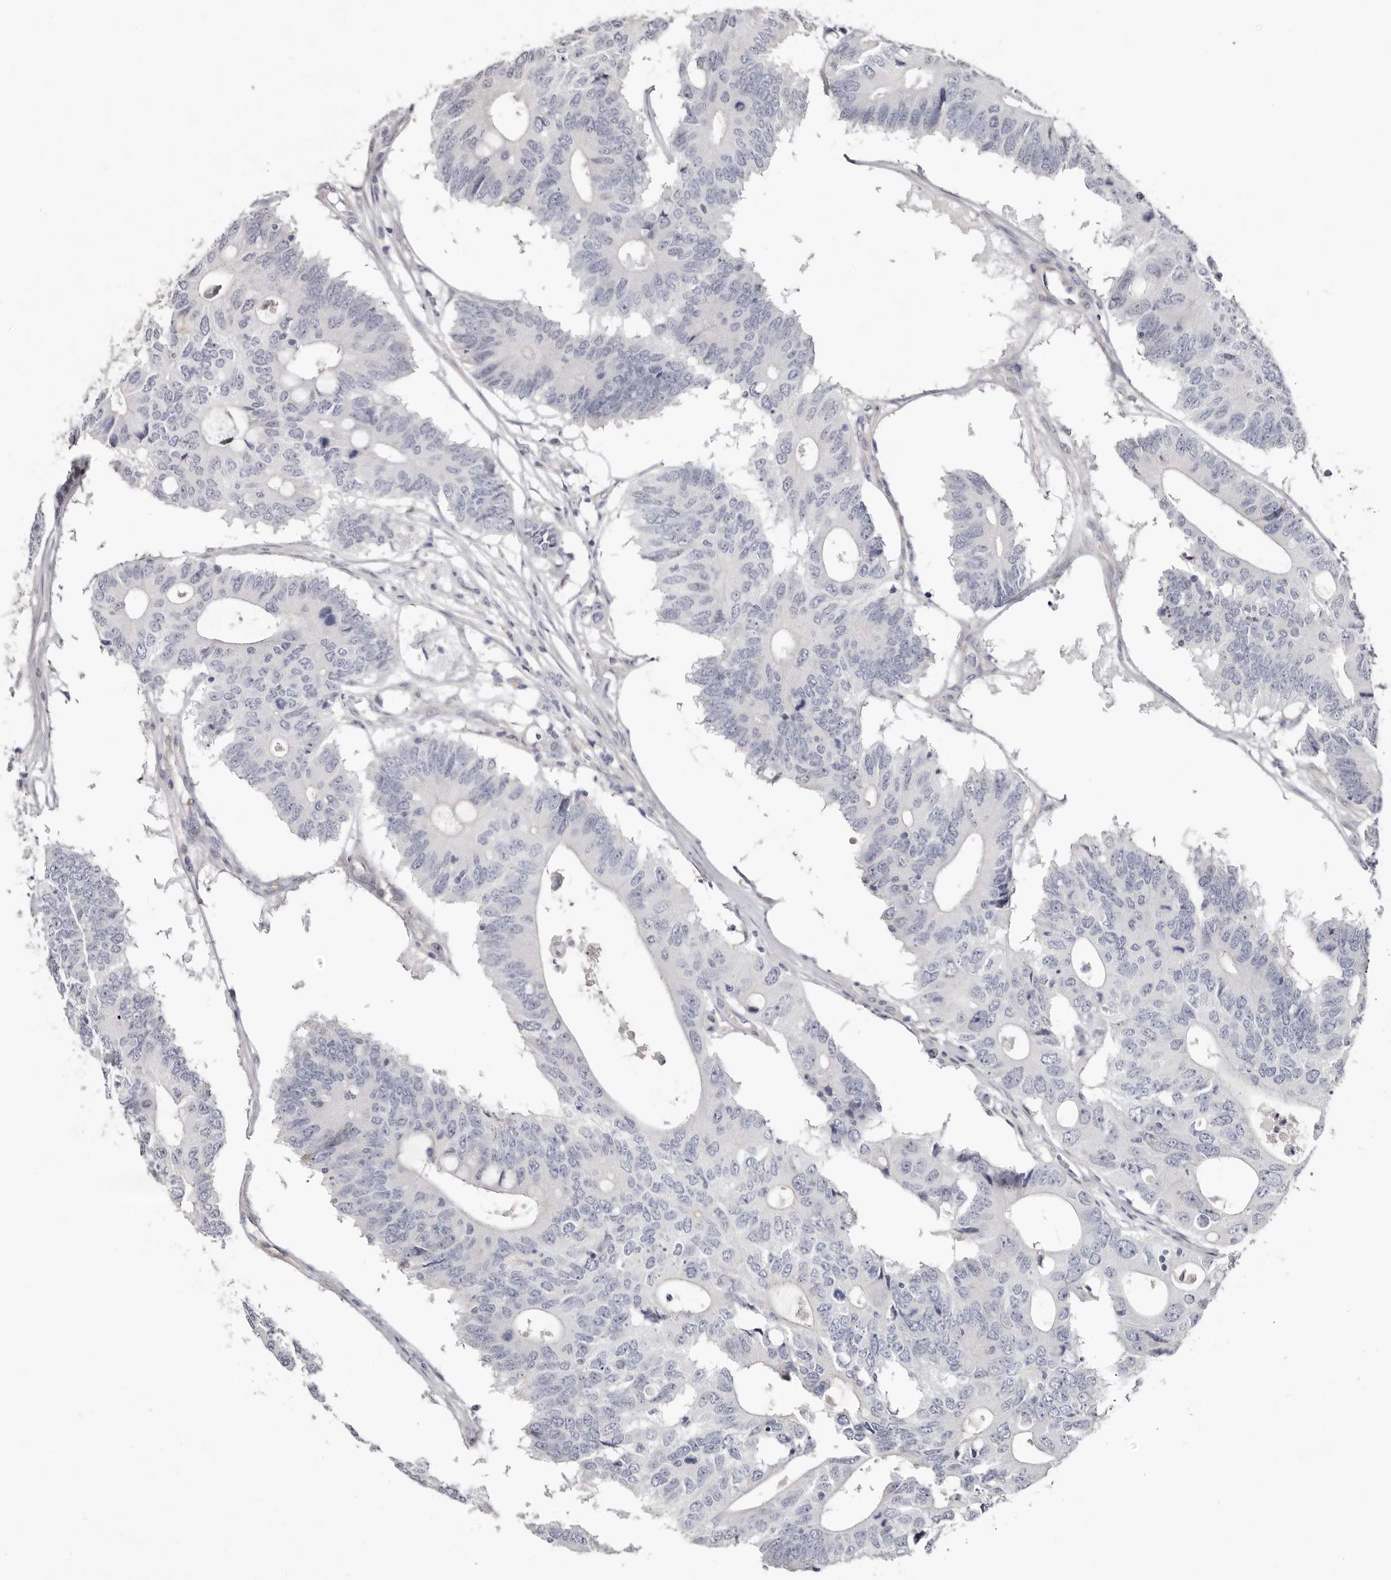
{"staining": {"intensity": "negative", "quantity": "none", "location": "none"}, "tissue": "colorectal cancer", "cell_type": "Tumor cells", "image_type": "cancer", "snomed": [{"axis": "morphology", "description": "Adenocarcinoma, NOS"}, {"axis": "topography", "description": "Colon"}], "caption": "Protein analysis of colorectal cancer shows no significant staining in tumor cells.", "gene": "PKDCC", "patient": {"sex": "male", "age": 71}}